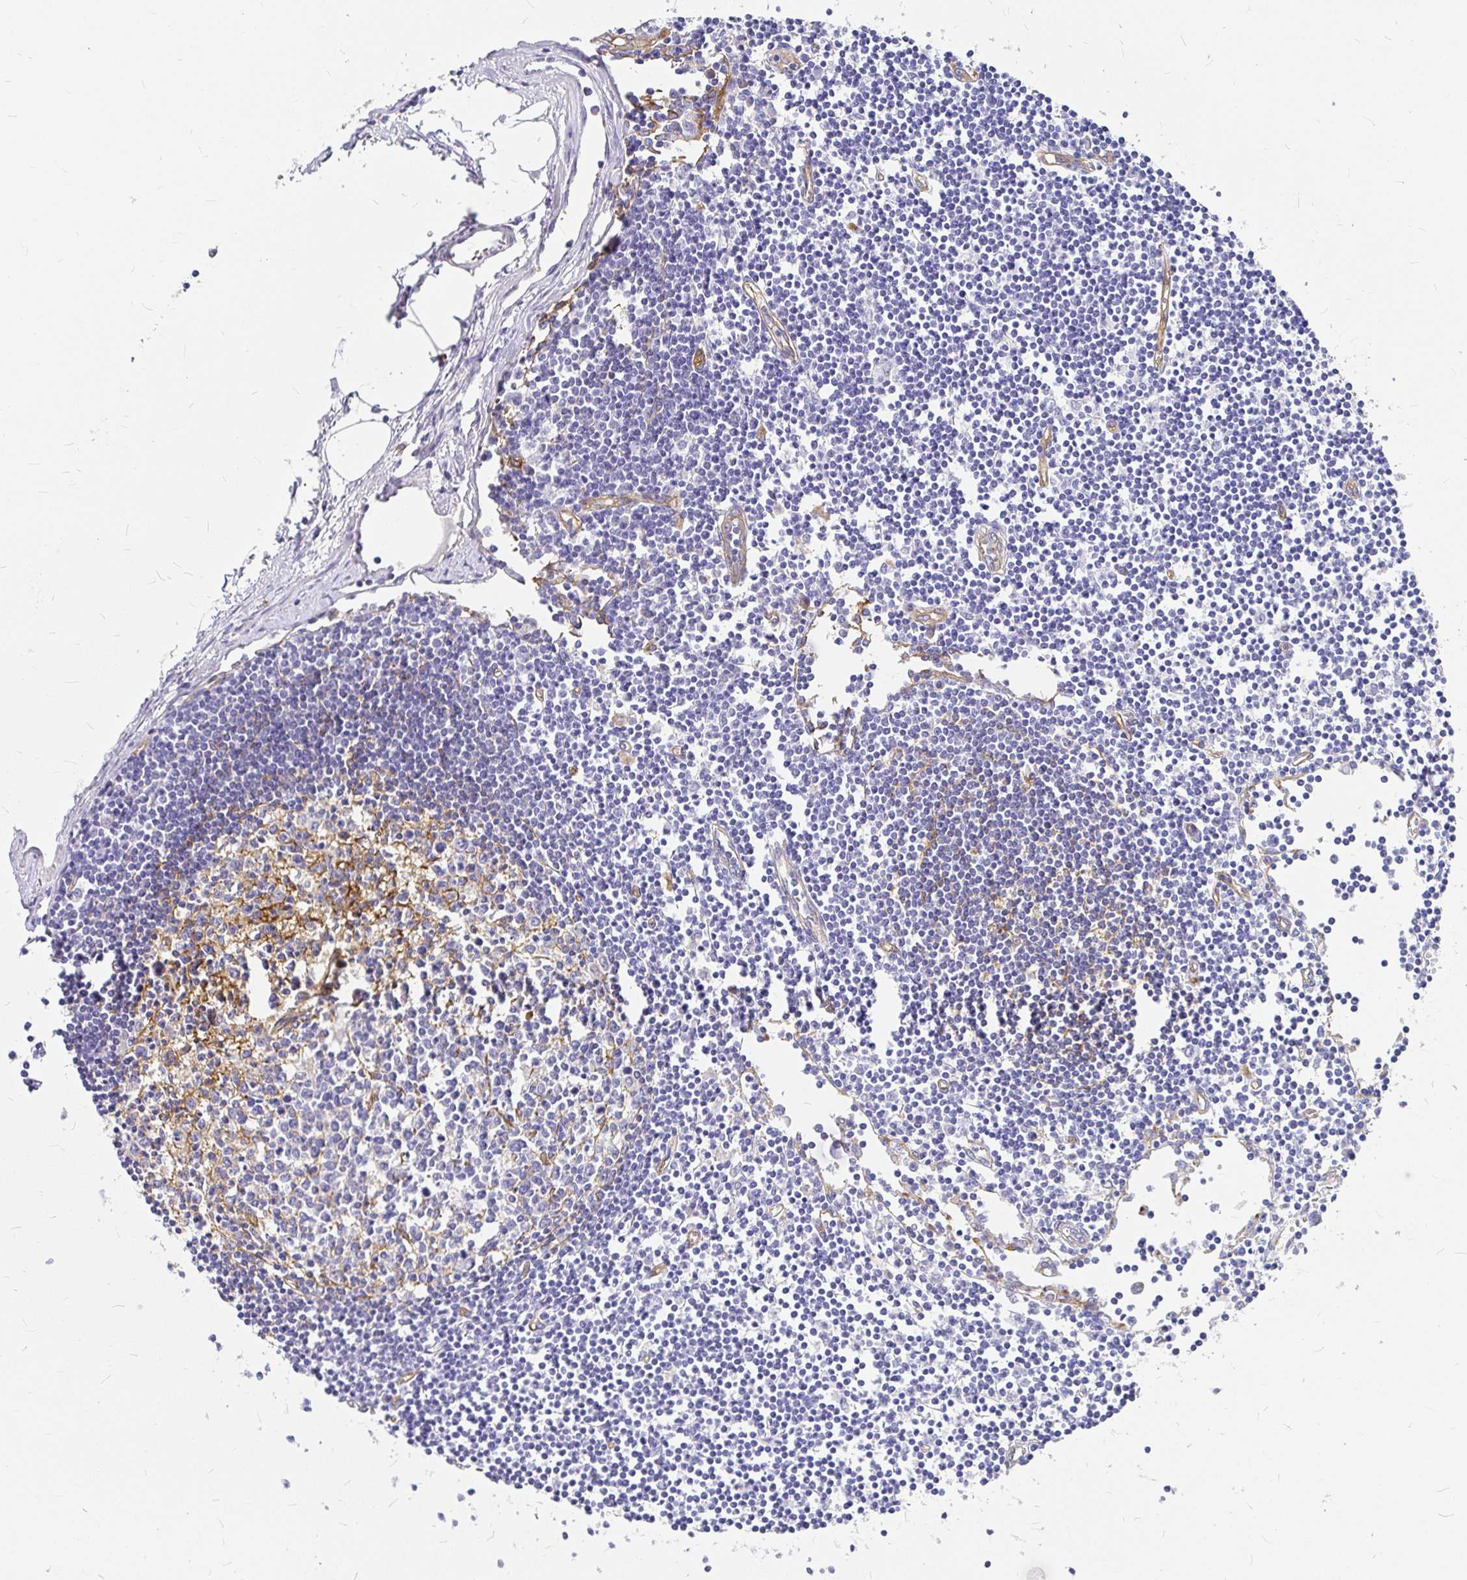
{"staining": {"intensity": "strong", "quantity": "25%-75%", "location": "cytoplasmic/membranous"}, "tissue": "lymph node", "cell_type": "Germinal center cells", "image_type": "normal", "snomed": [{"axis": "morphology", "description": "Normal tissue, NOS"}, {"axis": "topography", "description": "Lymph node"}], "caption": "IHC (DAB) staining of normal lymph node exhibits strong cytoplasmic/membranous protein expression in about 25%-75% of germinal center cells. (Brightfield microscopy of DAB IHC at high magnification).", "gene": "MYO1B", "patient": {"sex": "female", "age": 65}}